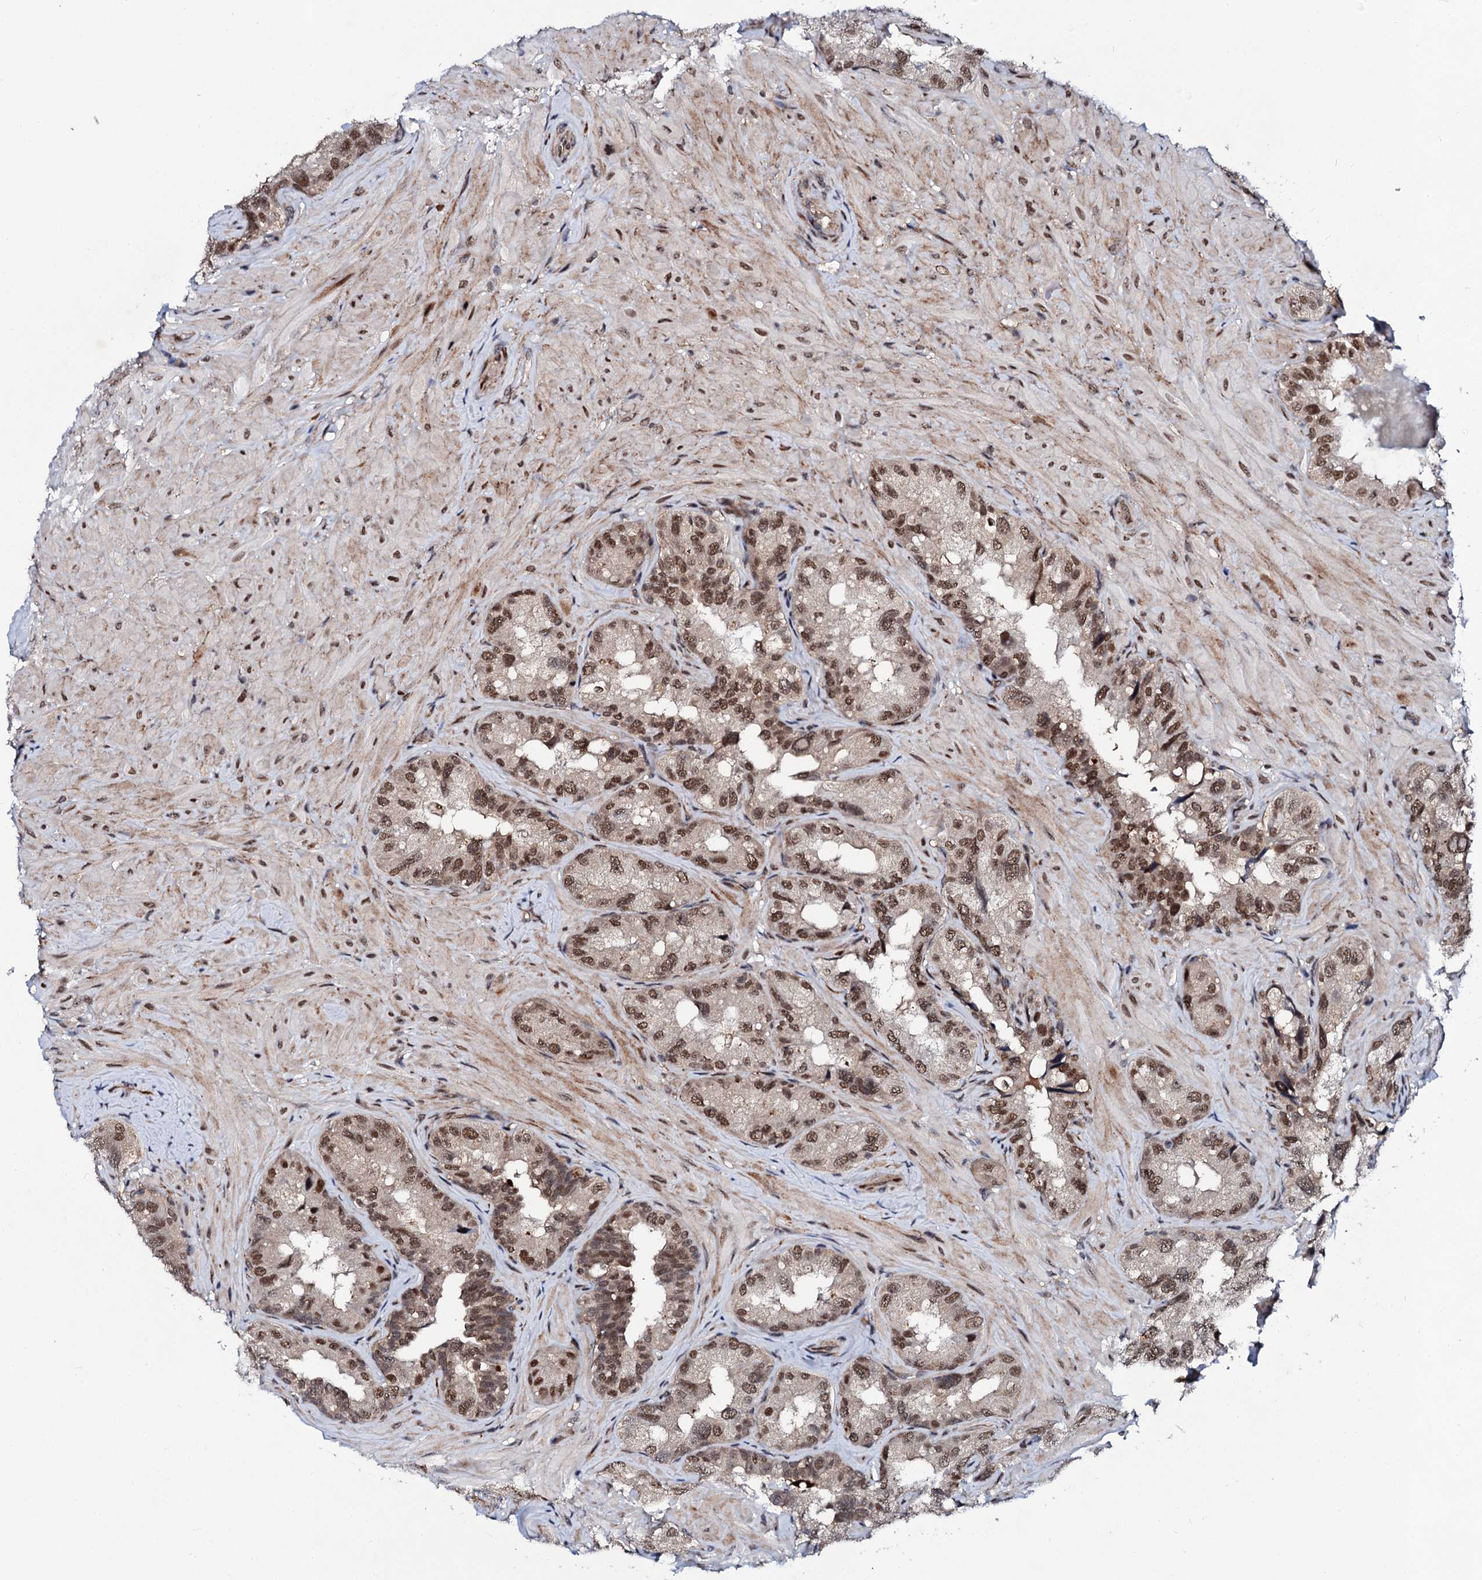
{"staining": {"intensity": "moderate", "quantity": ">75%", "location": "nuclear"}, "tissue": "seminal vesicle", "cell_type": "Glandular cells", "image_type": "normal", "snomed": [{"axis": "morphology", "description": "Normal tissue, NOS"}, {"axis": "topography", "description": "Seminal veicle"}, {"axis": "topography", "description": "Peripheral nerve tissue"}], "caption": "Human seminal vesicle stained for a protein (brown) shows moderate nuclear positive staining in about >75% of glandular cells.", "gene": "CSTF3", "patient": {"sex": "male", "age": 67}}